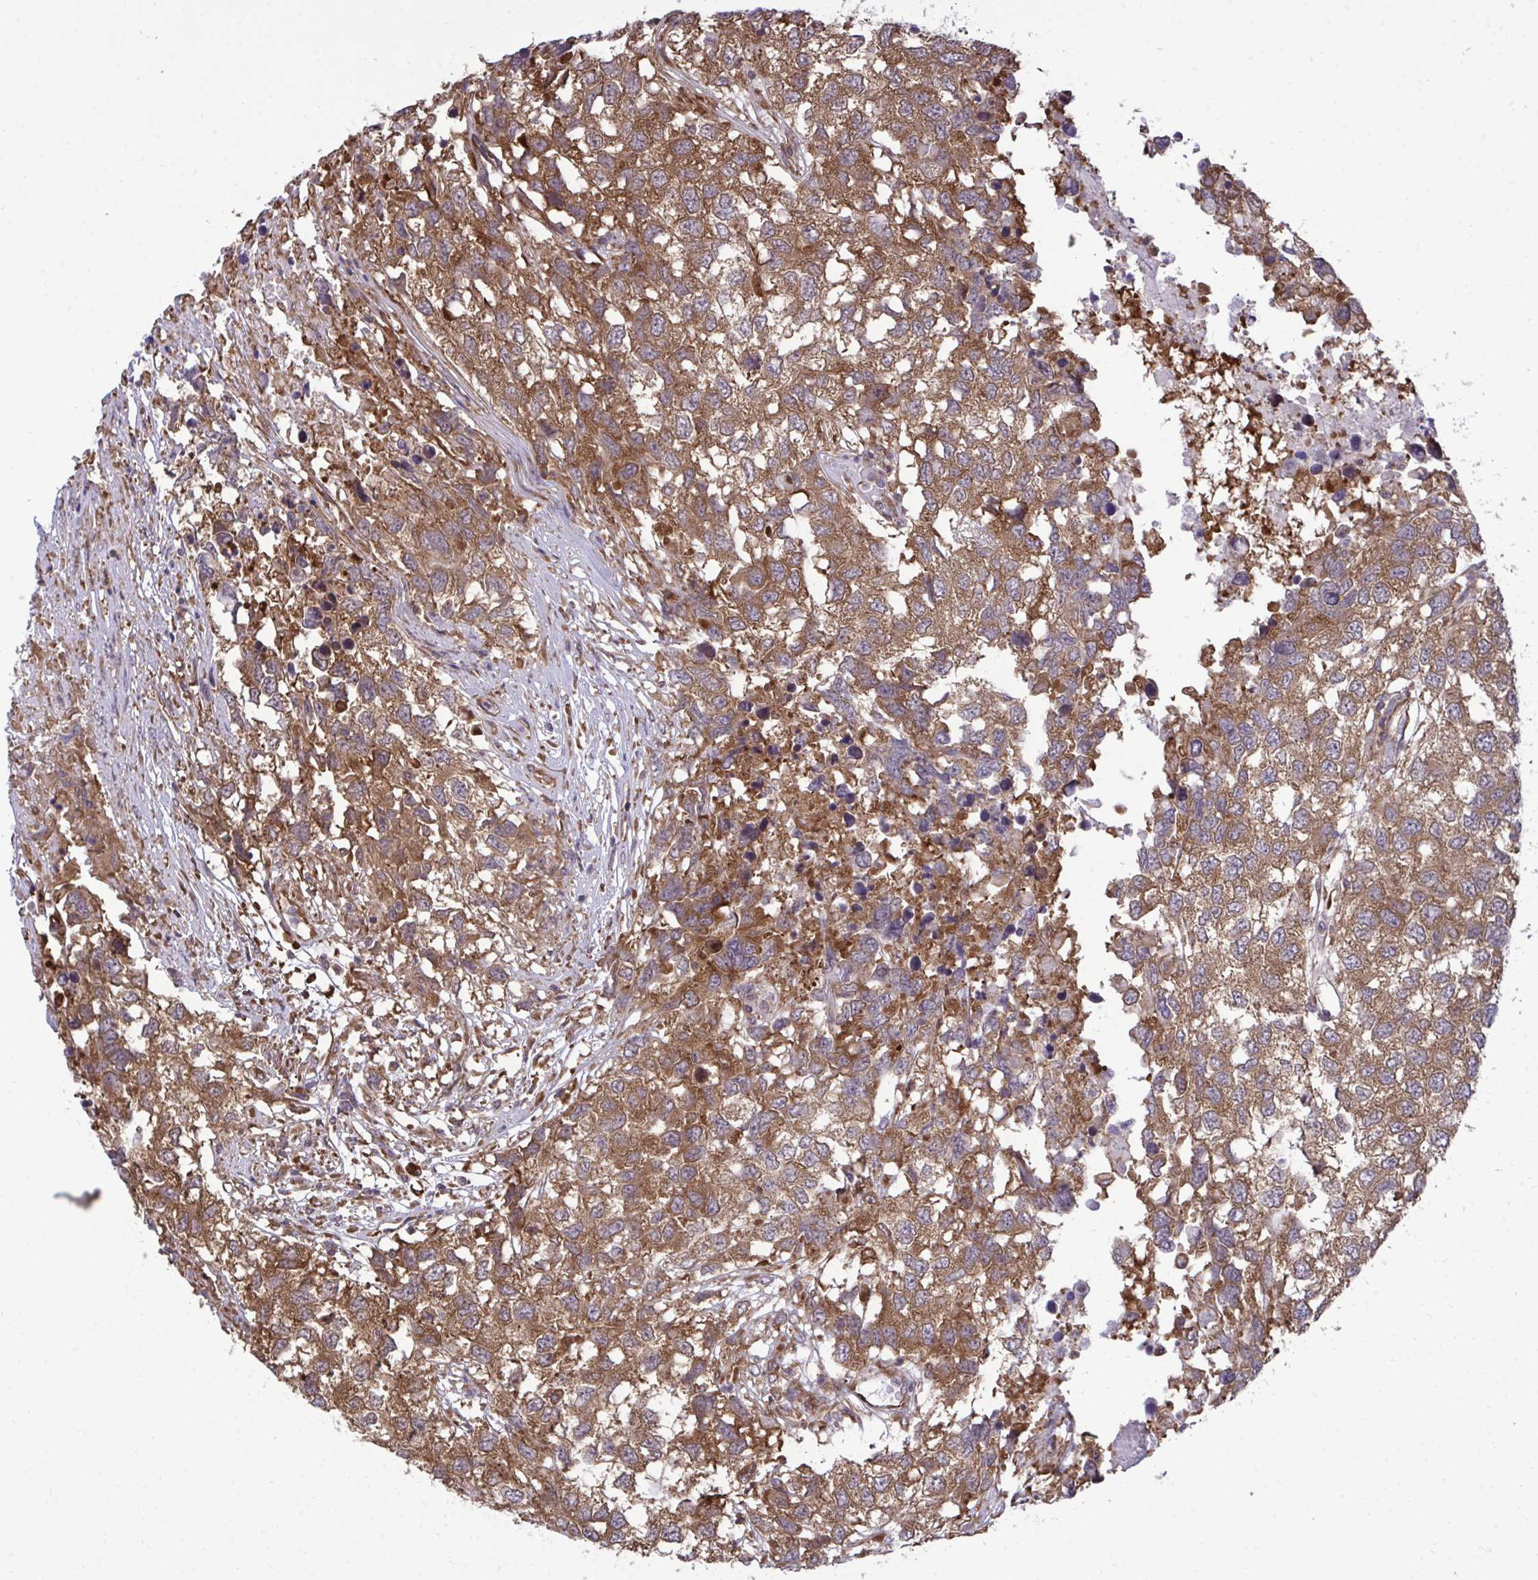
{"staining": {"intensity": "strong", "quantity": ">75%", "location": "cytoplasmic/membranous"}, "tissue": "testis cancer", "cell_type": "Tumor cells", "image_type": "cancer", "snomed": [{"axis": "morphology", "description": "Carcinoma, Embryonal, NOS"}, {"axis": "topography", "description": "Testis"}], "caption": "Immunohistochemistry (IHC) (DAB) staining of human embryonal carcinoma (testis) shows strong cytoplasmic/membranous protein positivity in about >75% of tumor cells. (DAB (3,3'-diaminobenzidine) IHC with brightfield microscopy, high magnification).", "gene": "RPS15", "patient": {"sex": "male", "age": 83}}